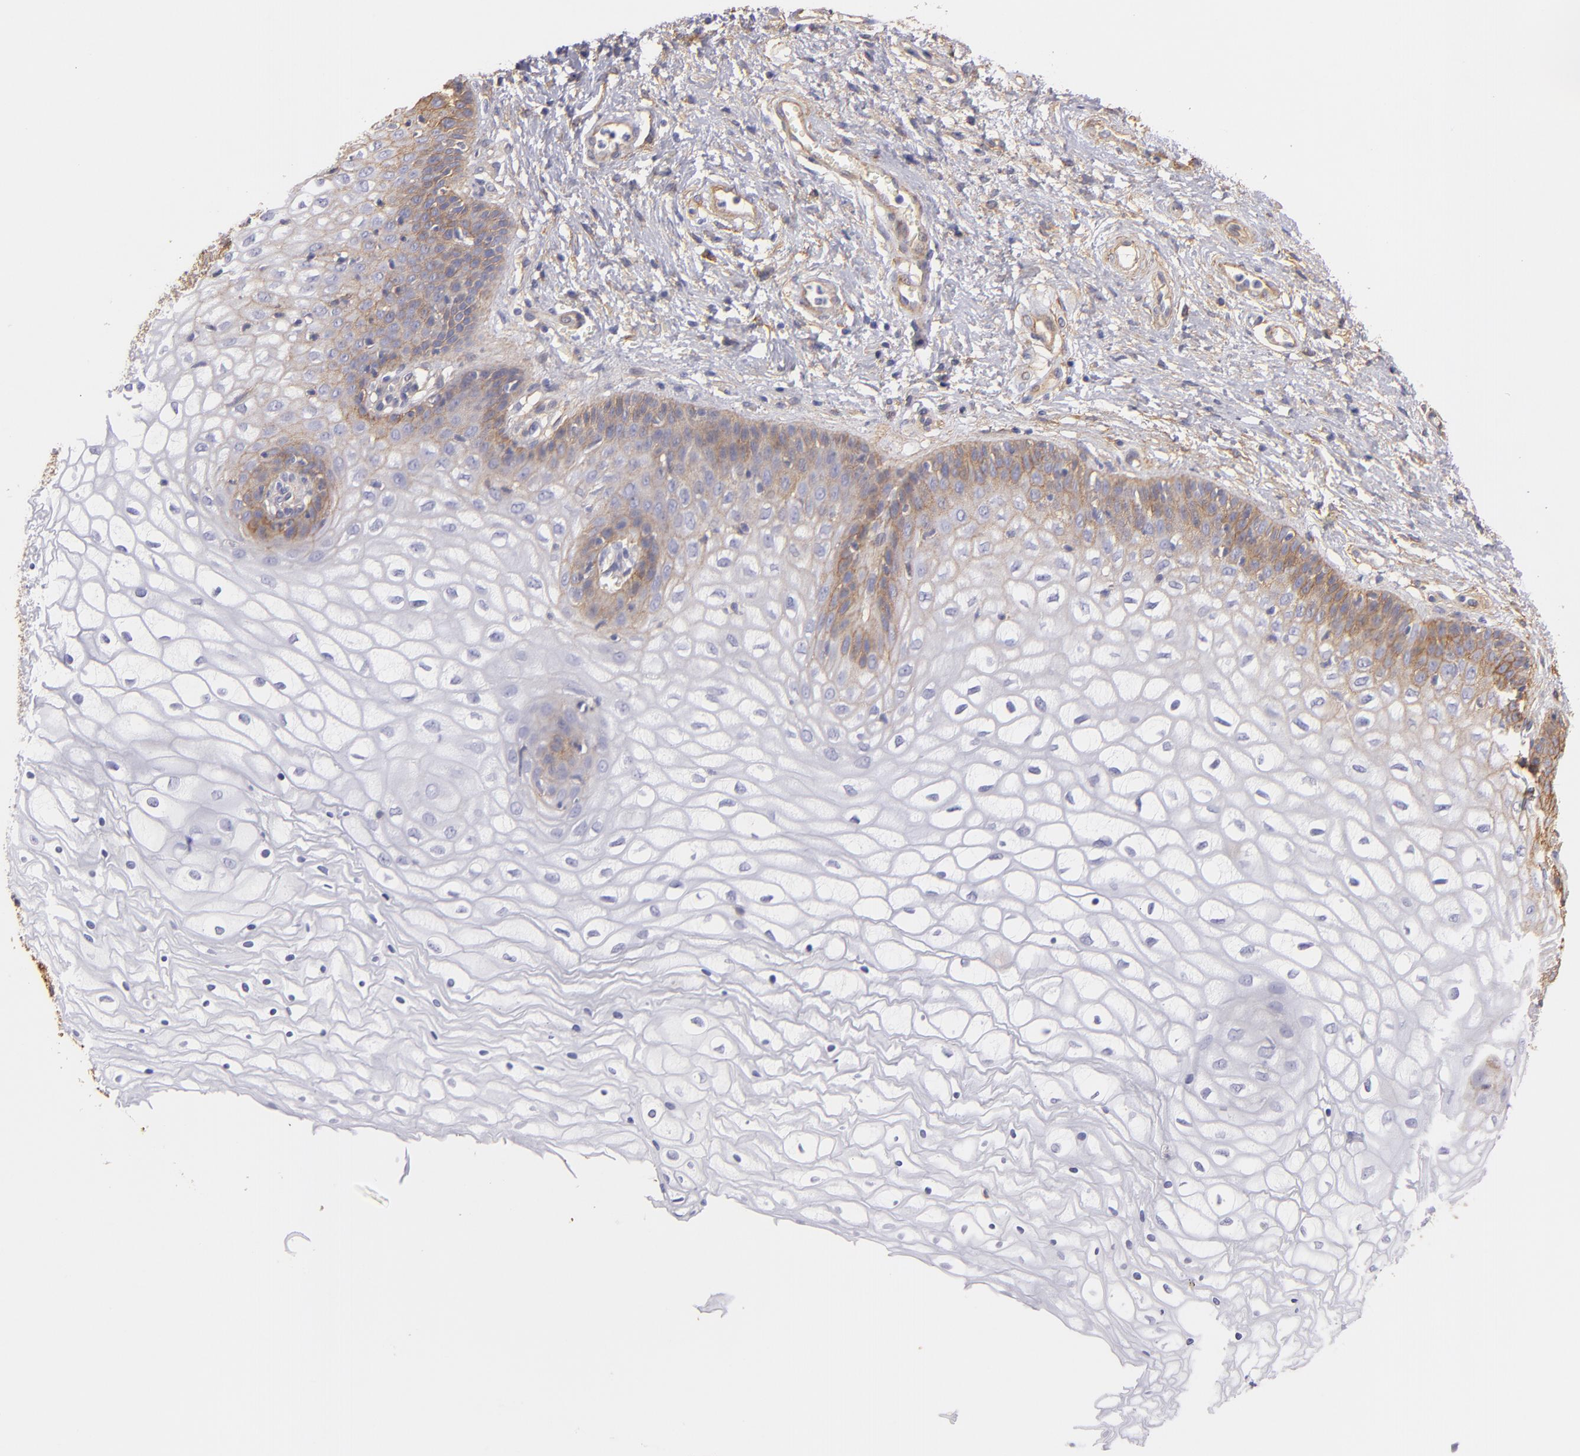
{"staining": {"intensity": "weak", "quantity": "25%-75%", "location": "cytoplasmic/membranous"}, "tissue": "vagina", "cell_type": "Squamous epithelial cells", "image_type": "normal", "snomed": [{"axis": "morphology", "description": "Normal tissue, NOS"}, {"axis": "topography", "description": "Vagina"}], "caption": "Benign vagina was stained to show a protein in brown. There is low levels of weak cytoplasmic/membranous staining in about 25%-75% of squamous epithelial cells. The staining was performed using DAB, with brown indicating positive protein expression. Nuclei are stained blue with hematoxylin.", "gene": "CD151", "patient": {"sex": "female", "age": 34}}